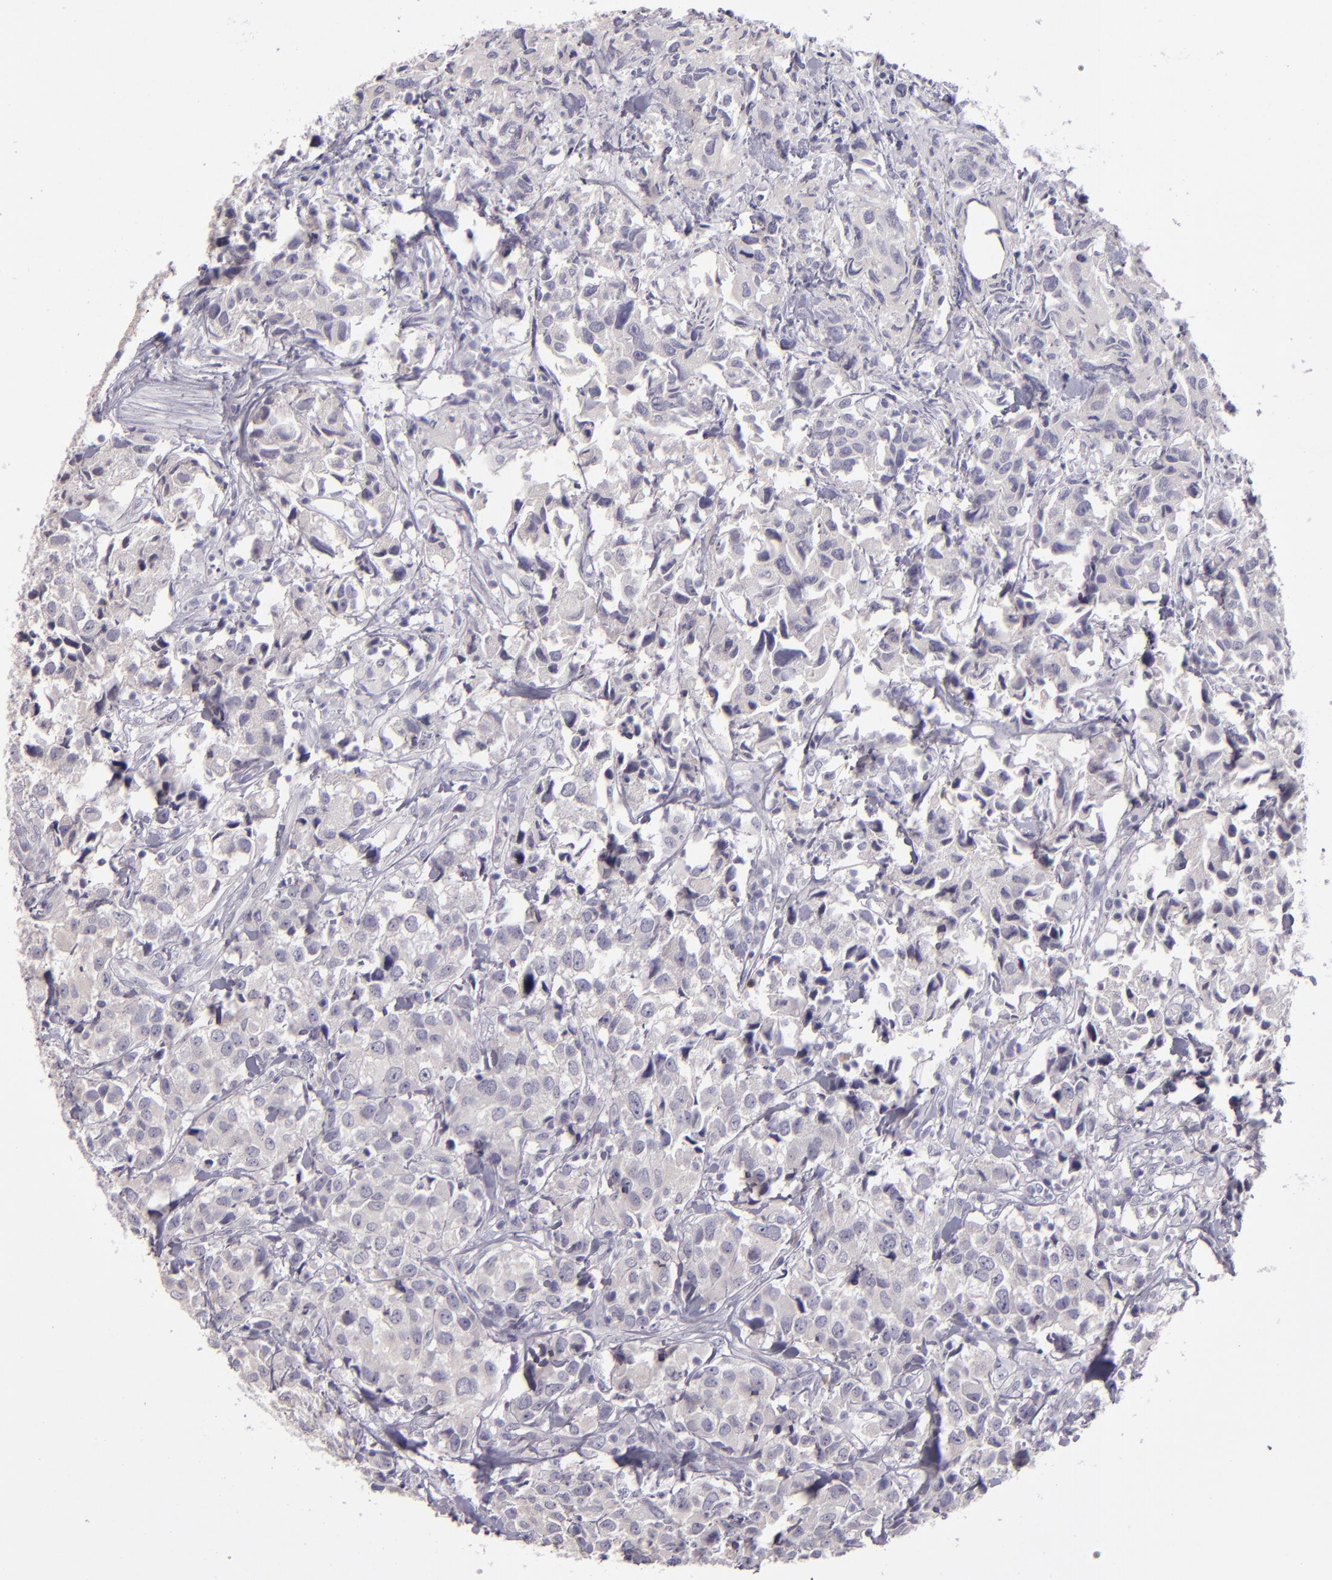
{"staining": {"intensity": "negative", "quantity": "none", "location": "none"}, "tissue": "urothelial cancer", "cell_type": "Tumor cells", "image_type": "cancer", "snomed": [{"axis": "morphology", "description": "Urothelial carcinoma, High grade"}, {"axis": "topography", "description": "Urinary bladder"}], "caption": "Immunohistochemistry histopathology image of neoplastic tissue: urothelial cancer stained with DAB demonstrates no significant protein positivity in tumor cells.", "gene": "SNCB", "patient": {"sex": "female", "age": 75}}